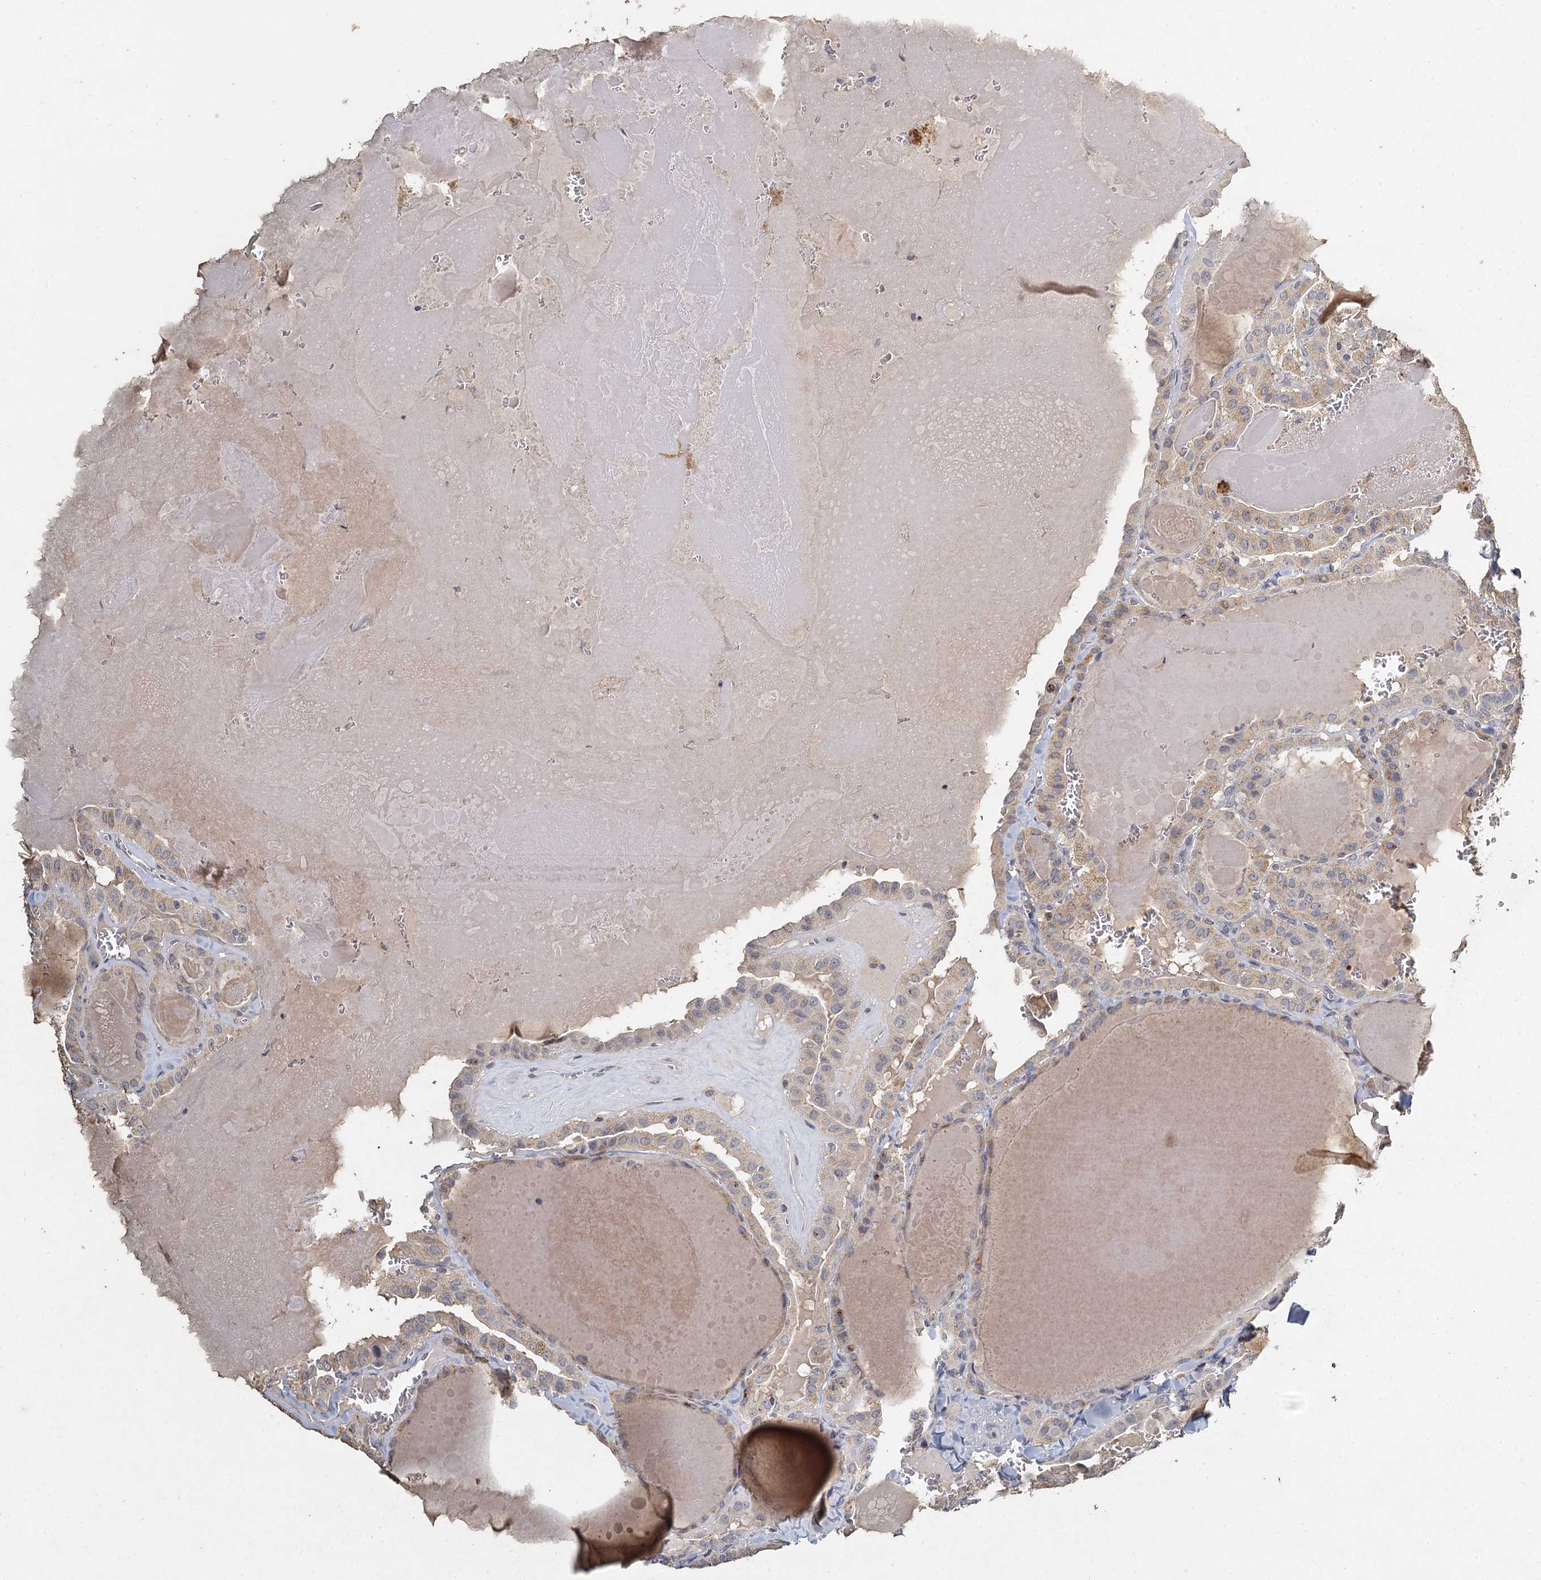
{"staining": {"intensity": "weak", "quantity": "<25%", "location": "cytoplasmic/membranous"}, "tissue": "thyroid cancer", "cell_type": "Tumor cells", "image_type": "cancer", "snomed": [{"axis": "morphology", "description": "Papillary adenocarcinoma, NOS"}, {"axis": "topography", "description": "Thyroid gland"}], "caption": "The IHC micrograph has no significant staining in tumor cells of thyroid papillary adenocarcinoma tissue.", "gene": "CCDC61", "patient": {"sex": "male", "age": 52}}